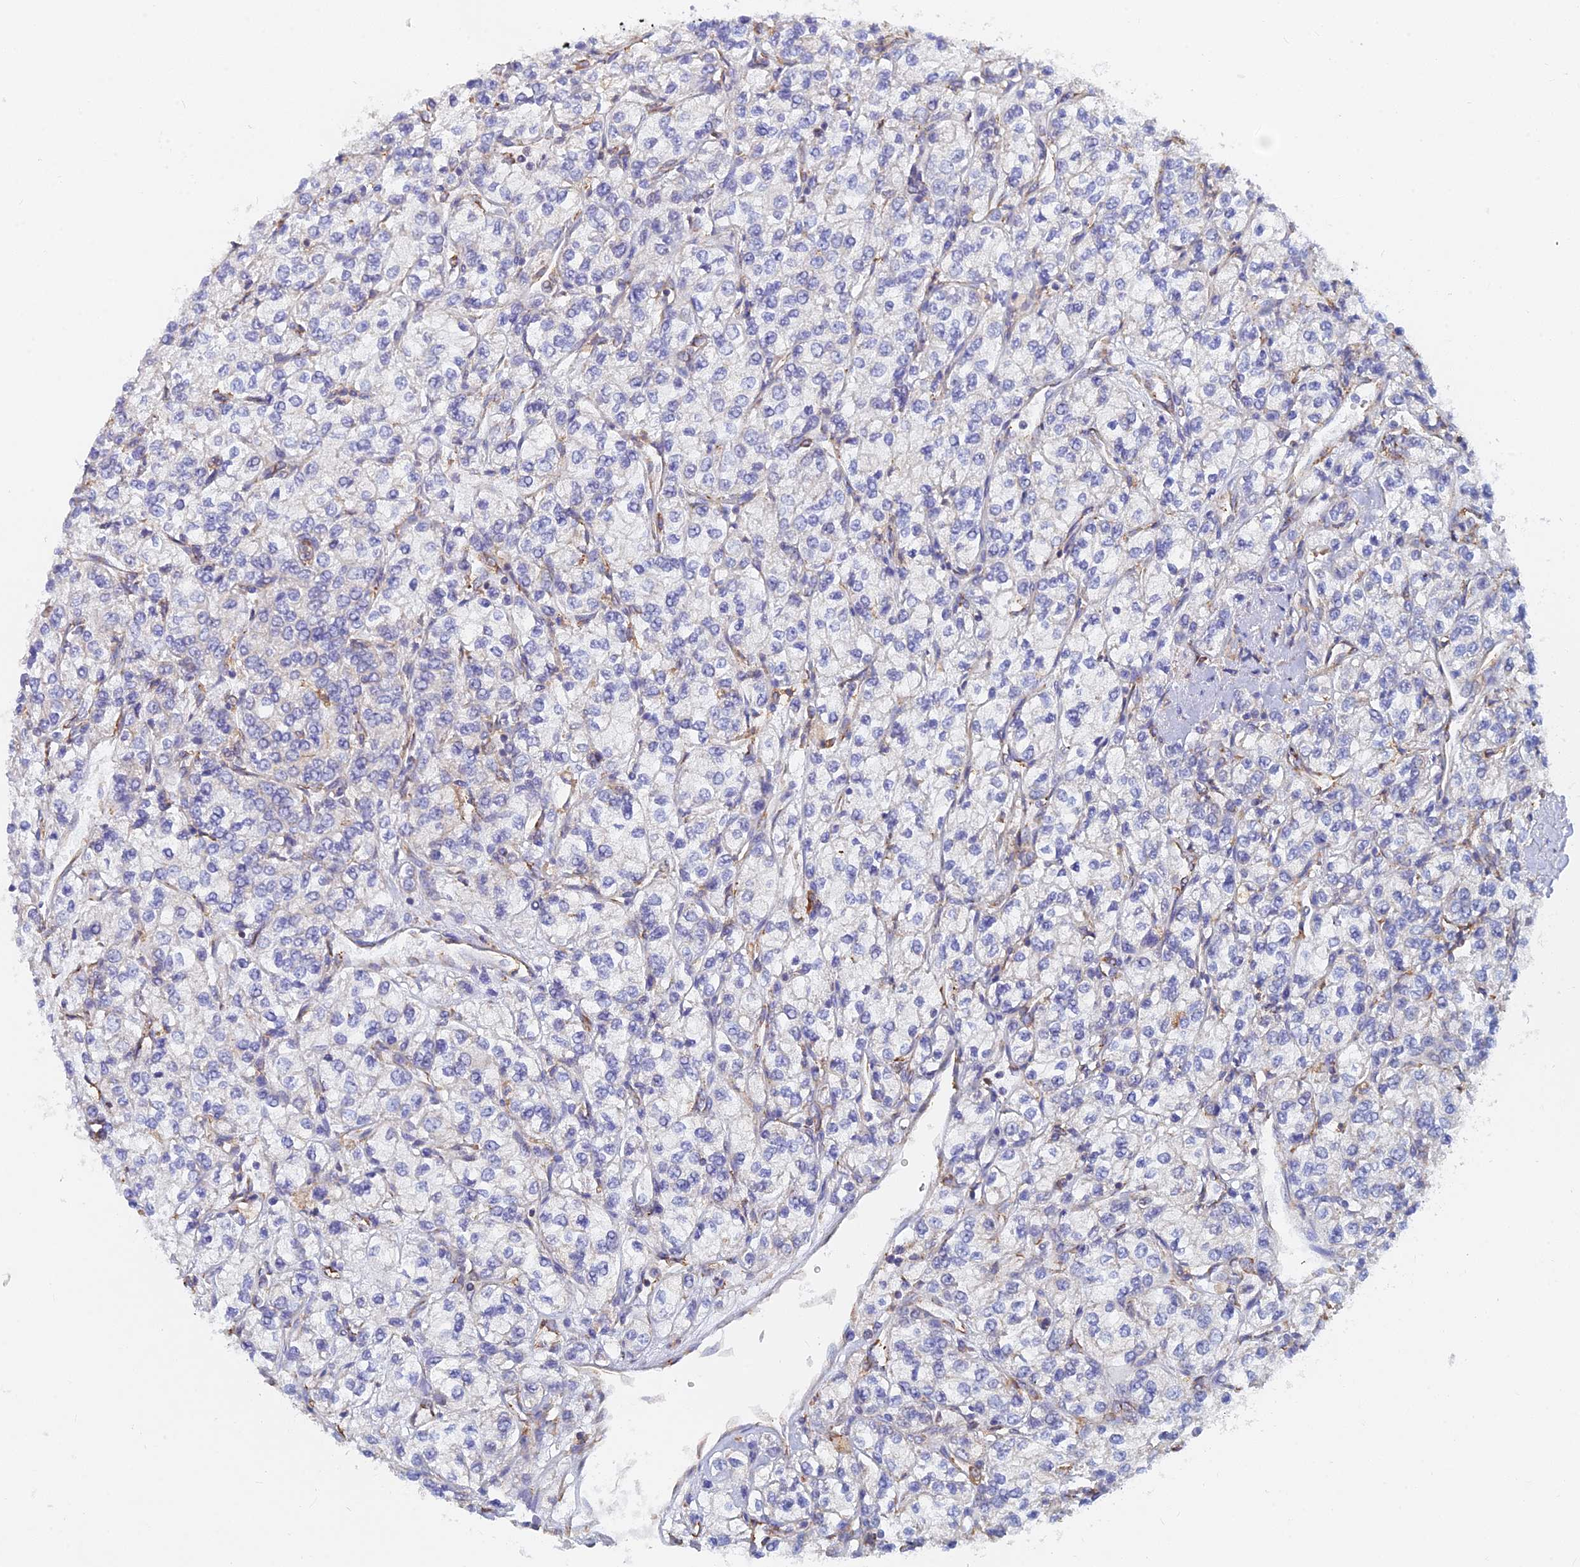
{"staining": {"intensity": "negative", "quantity": "none", "location": "none"}, "tissue": "renal cancer", "cell_type": "Tumor cells", "image_type": "cancer", "snomed": [{"axis": "morphology", "description": "Adenocarcinoma, NOS"}, {"axis": "topography", "description": "Kidney"}], "caption": "High power microscopy histopathology image of an immunohistochemistry image of renal adenocarcinoma, revealing no significant positivity in tumor cells. (Immunohistochemistry, brightfield microscopy, high magnification).", "gene": "WDR35", "patient": {"sex": "male", "age": 80}}